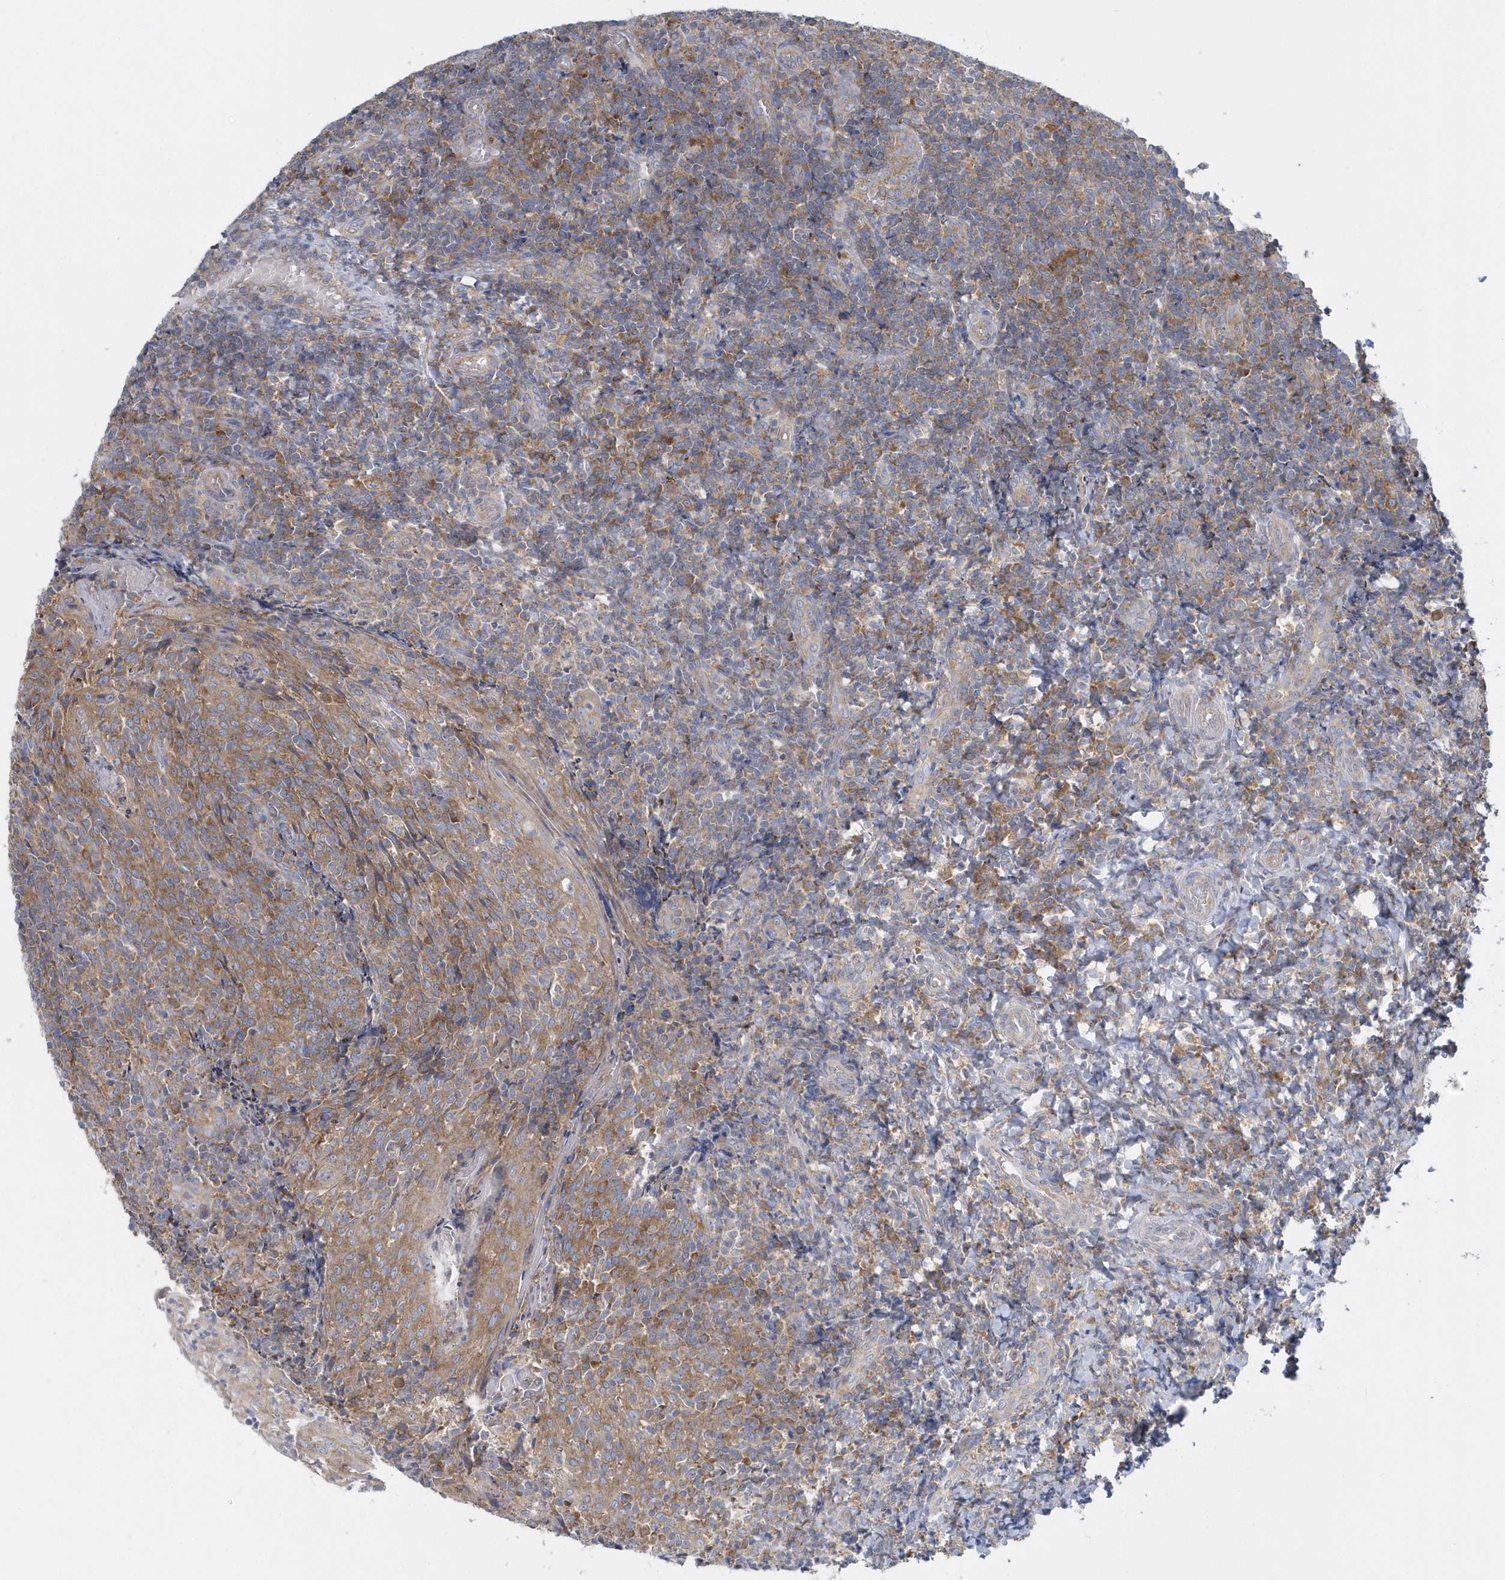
{"staining": {"intensity": "moderate", "quantity": "25%-75%", "location": "cytoplasmic/membranous"}, "tissue": "tonsil", "cell_type": "Germinal center cells", "image_type": "normal", "snomed": [{"axis": "morphology", "description": "Normal tissue, NOS"}, {"axis": "topography", "description": "Tonsil"}], "caption": "Normal tonsil displays moderate cytoplasmic/membranous expression in approximately 25%-75% of germinal center cells.", "gene": "EIF3C", "patient": {"sex": "female", "age": 19}}